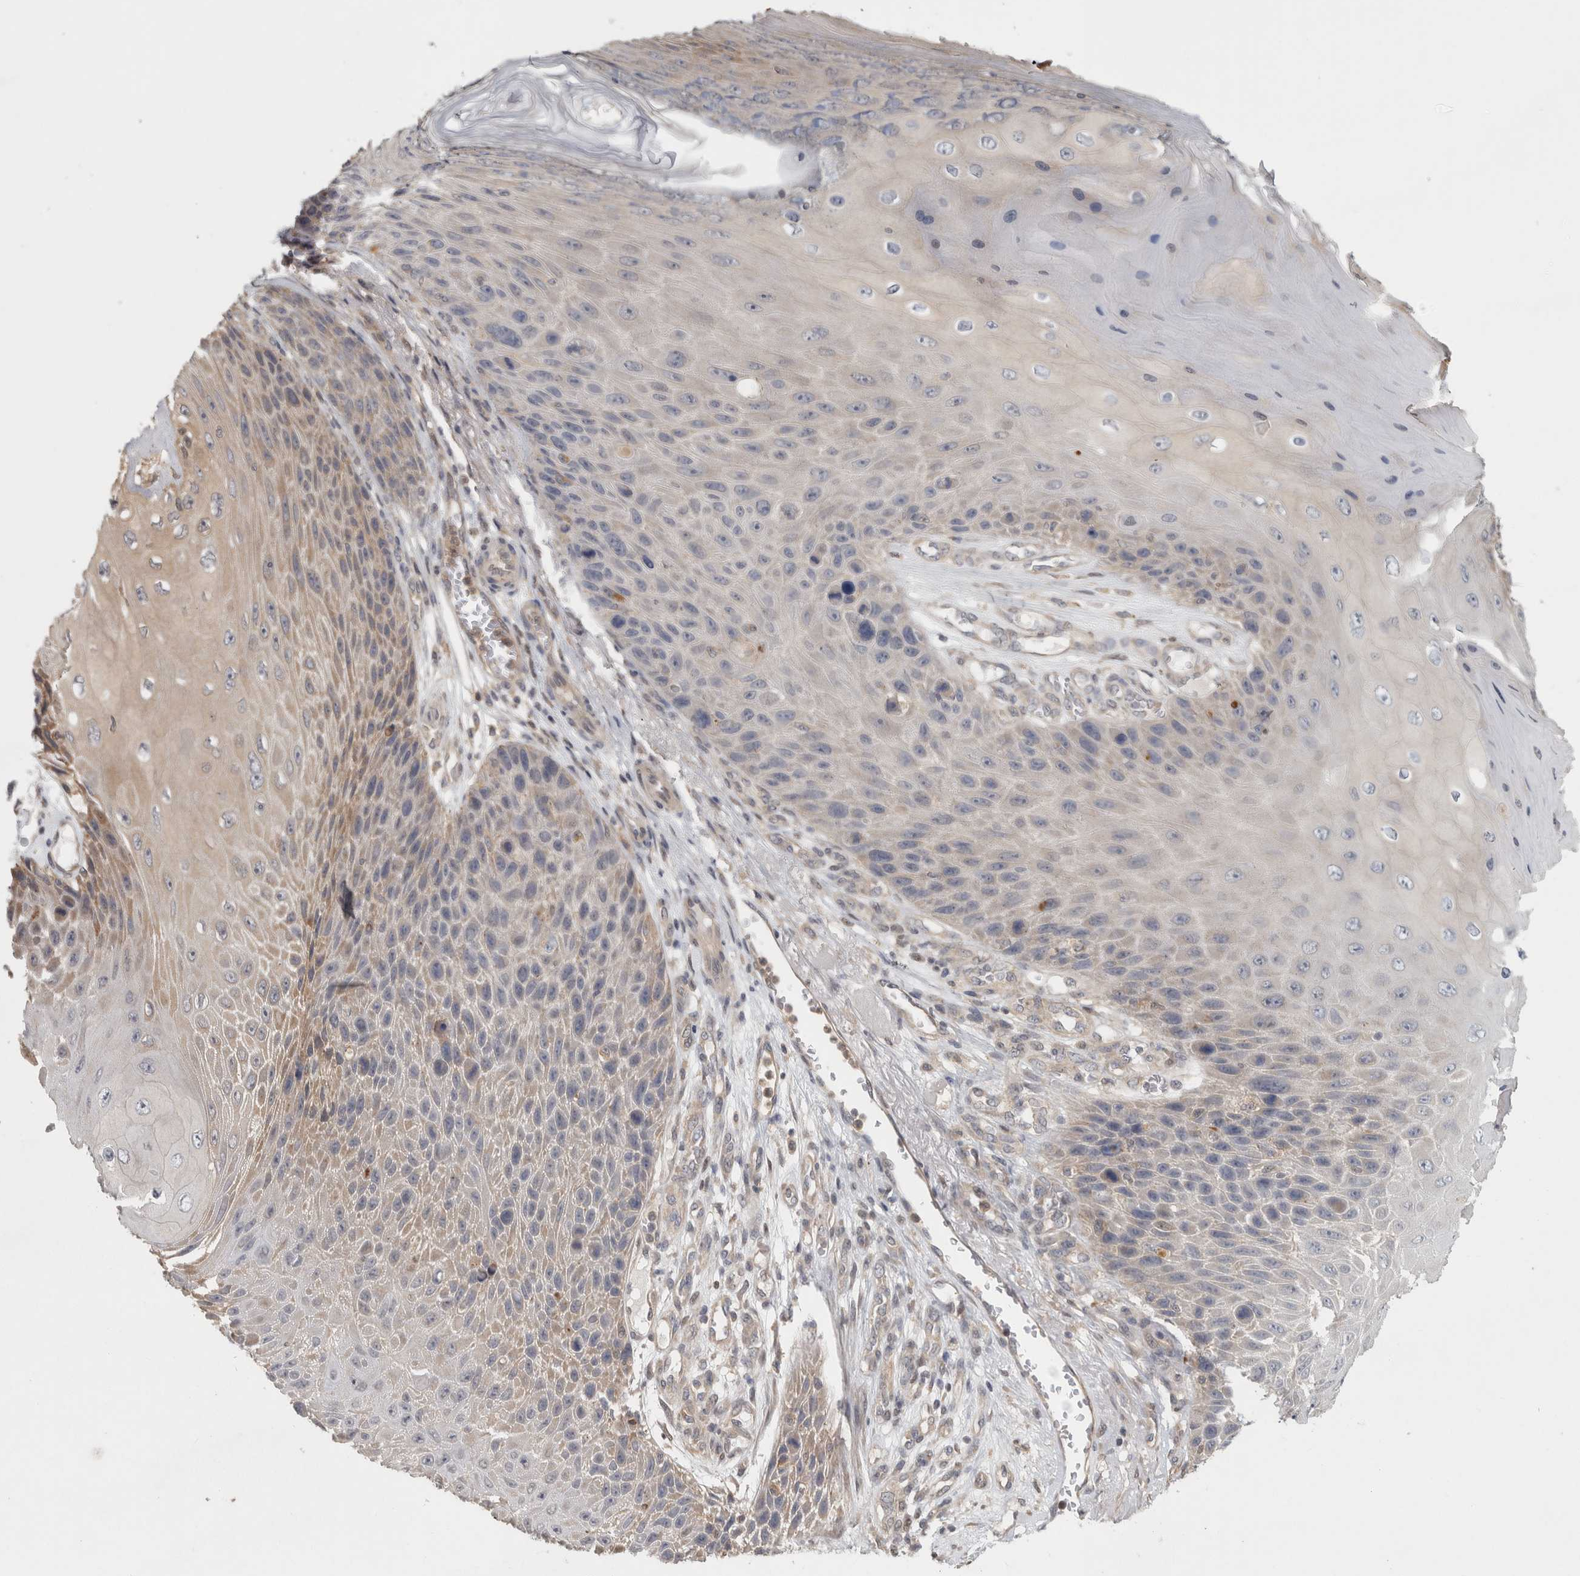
{"staining": {"intensity": "weak", "quantity": "<25%", "location": "cytoplasmic/membranous"}, "tissue": "skin cancer", "cell_type": "Tumor cells", "image_type": "cancer", "snomed": [{"axis": "morphology", "description": "Squamous cell carcinoma, NOS"}, {"axis": "topography", "description": "Skin"}], "caption": "A micrograph of human skin cancer is negative for staining in tumor cells.", "gene": "PIGP", "patient": {"sex": "female", "age": 88}}